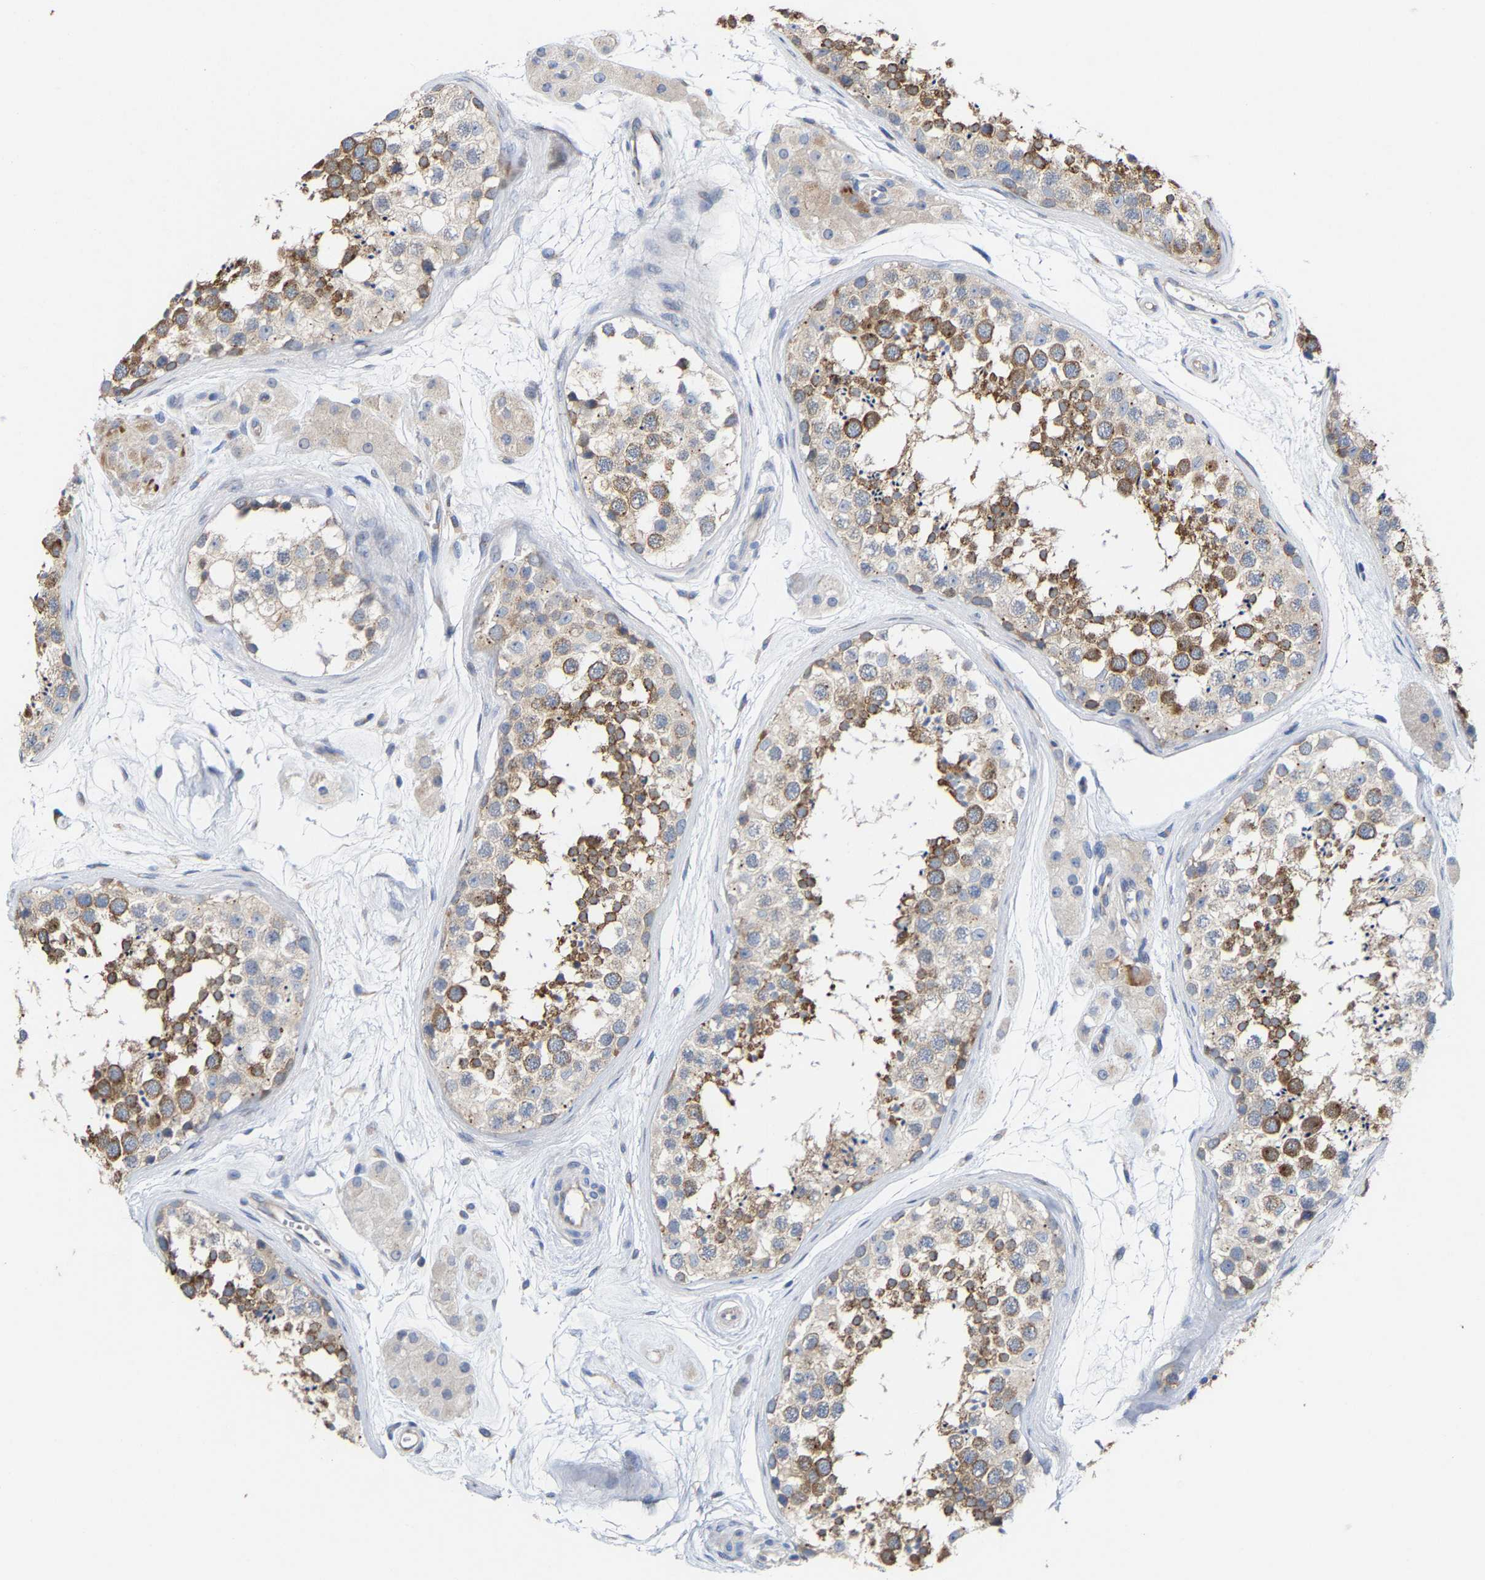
{"staining": {"intensity": "moderate", "quantity": "25%-75%", "location": "cytoplasmic/membranous"}, "tissue": "testis", "cell_type": "Cells in seminiferous ducts", "image_type": "normal", "snomed": [{"axis": "morphology", "description": "Normal tissue, NOS"}, {"axis": "topography", "description": "Testis"}], "caption": "Testis stained with DAB (3,3'-diaminobenzidine) IHC exhibits medium levels of moderate cytoplasmic/membranous staining in about 25%-75% of cells in seminiferous ducts.", "gene": "PPP1R15A", "patient": {"sex": "male", "age": 56}}